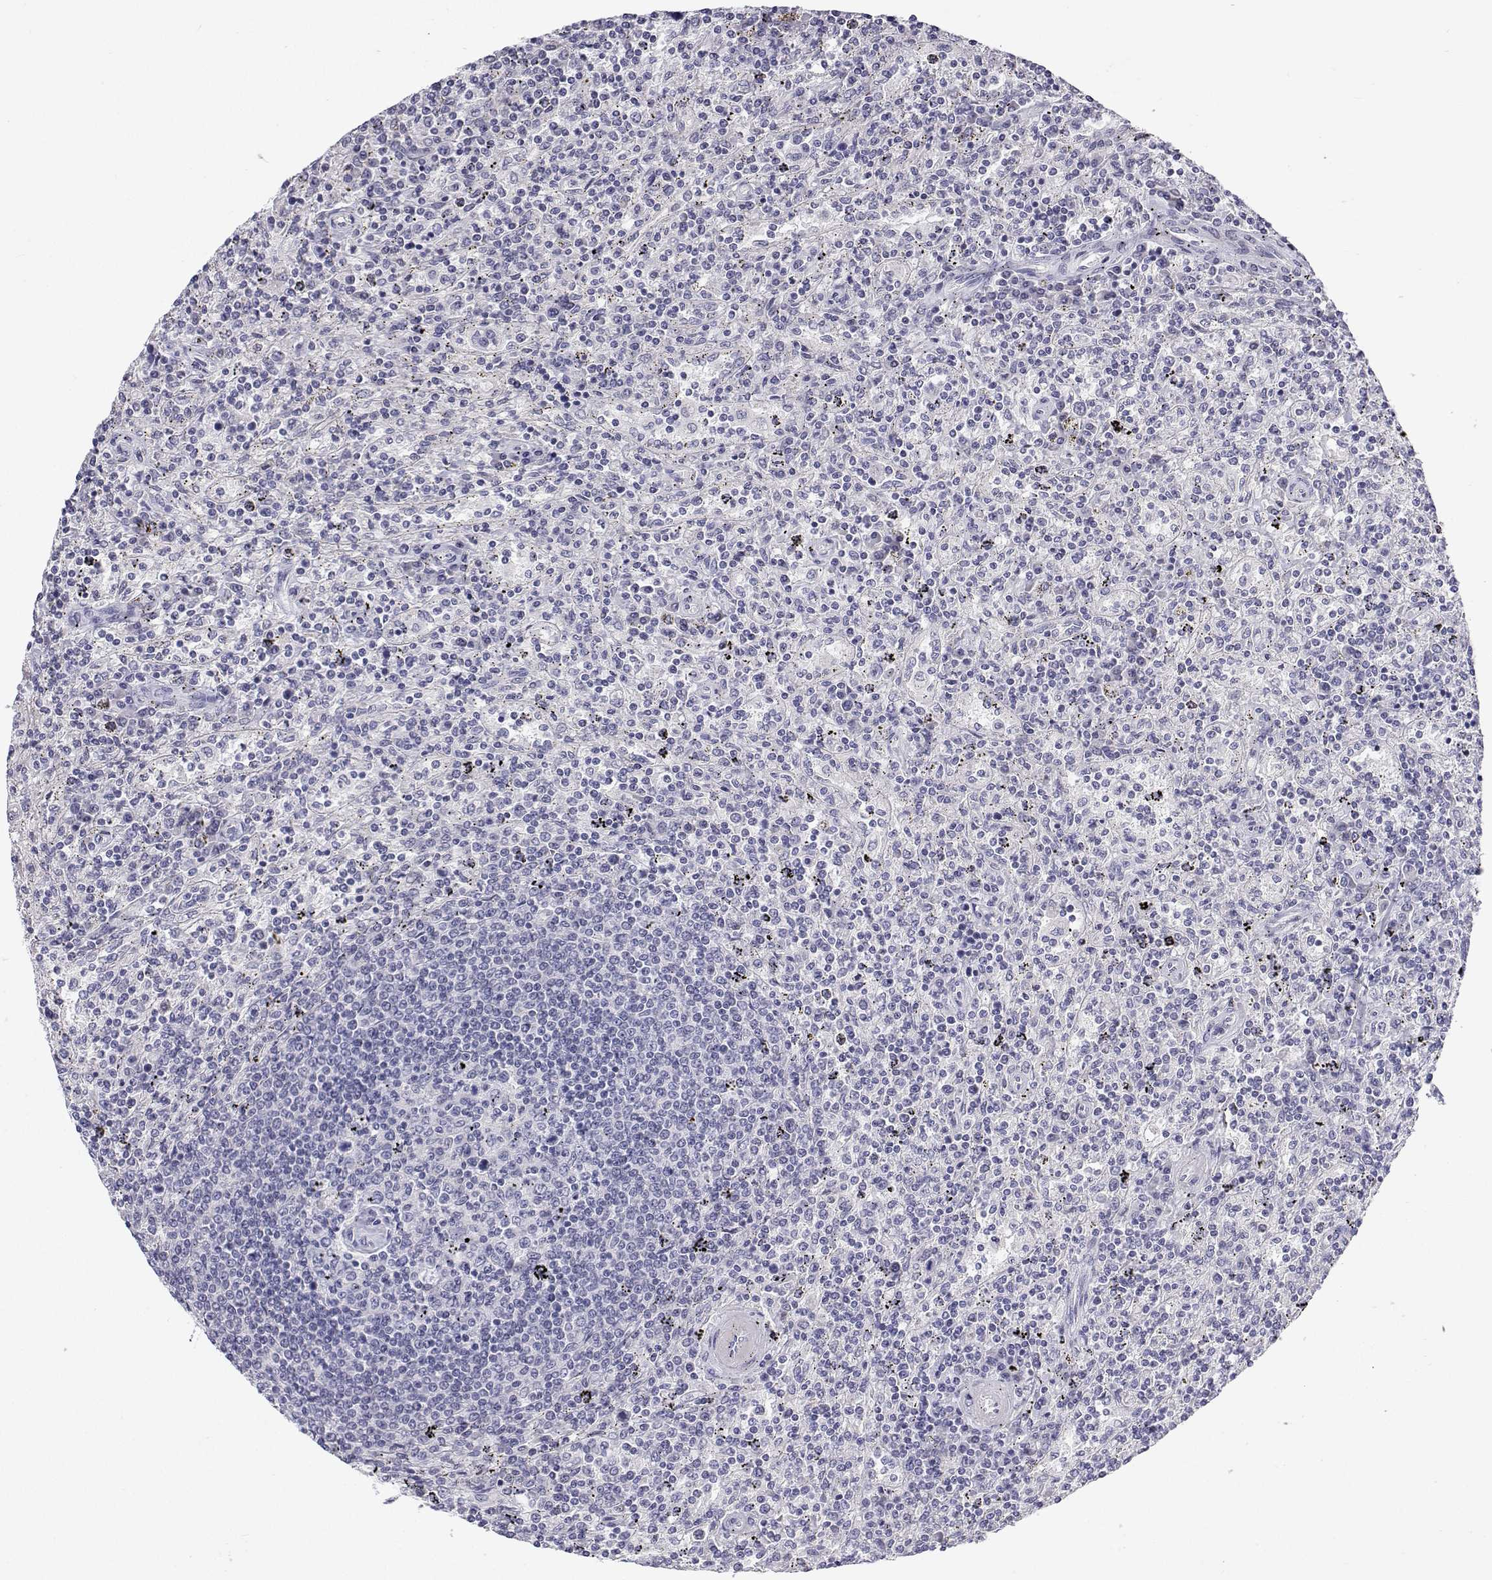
{"staining": {"intensity": "negative", "quantity": "none", "location": "none"}, "tissue": "lymphoma", "cell_type": "Tumor cells", "image_type": "cancer", "snomed": [{"axis": "morphology", "description": "Malignant lymphoma, non-Hodgkin's type, Low grade"}, {"axis": "topography", "description": "Spleen"}], "caption": "Image shows no protein expression in tumor cells of lymphoma tissue. Brightfield microscopy of immunohistochemistry stained with DAB (brown) and hematoxylin (blue), captured at high magnification.", "gene": "ANKRD65", "patient": {"sex": "male", "age": 62}}